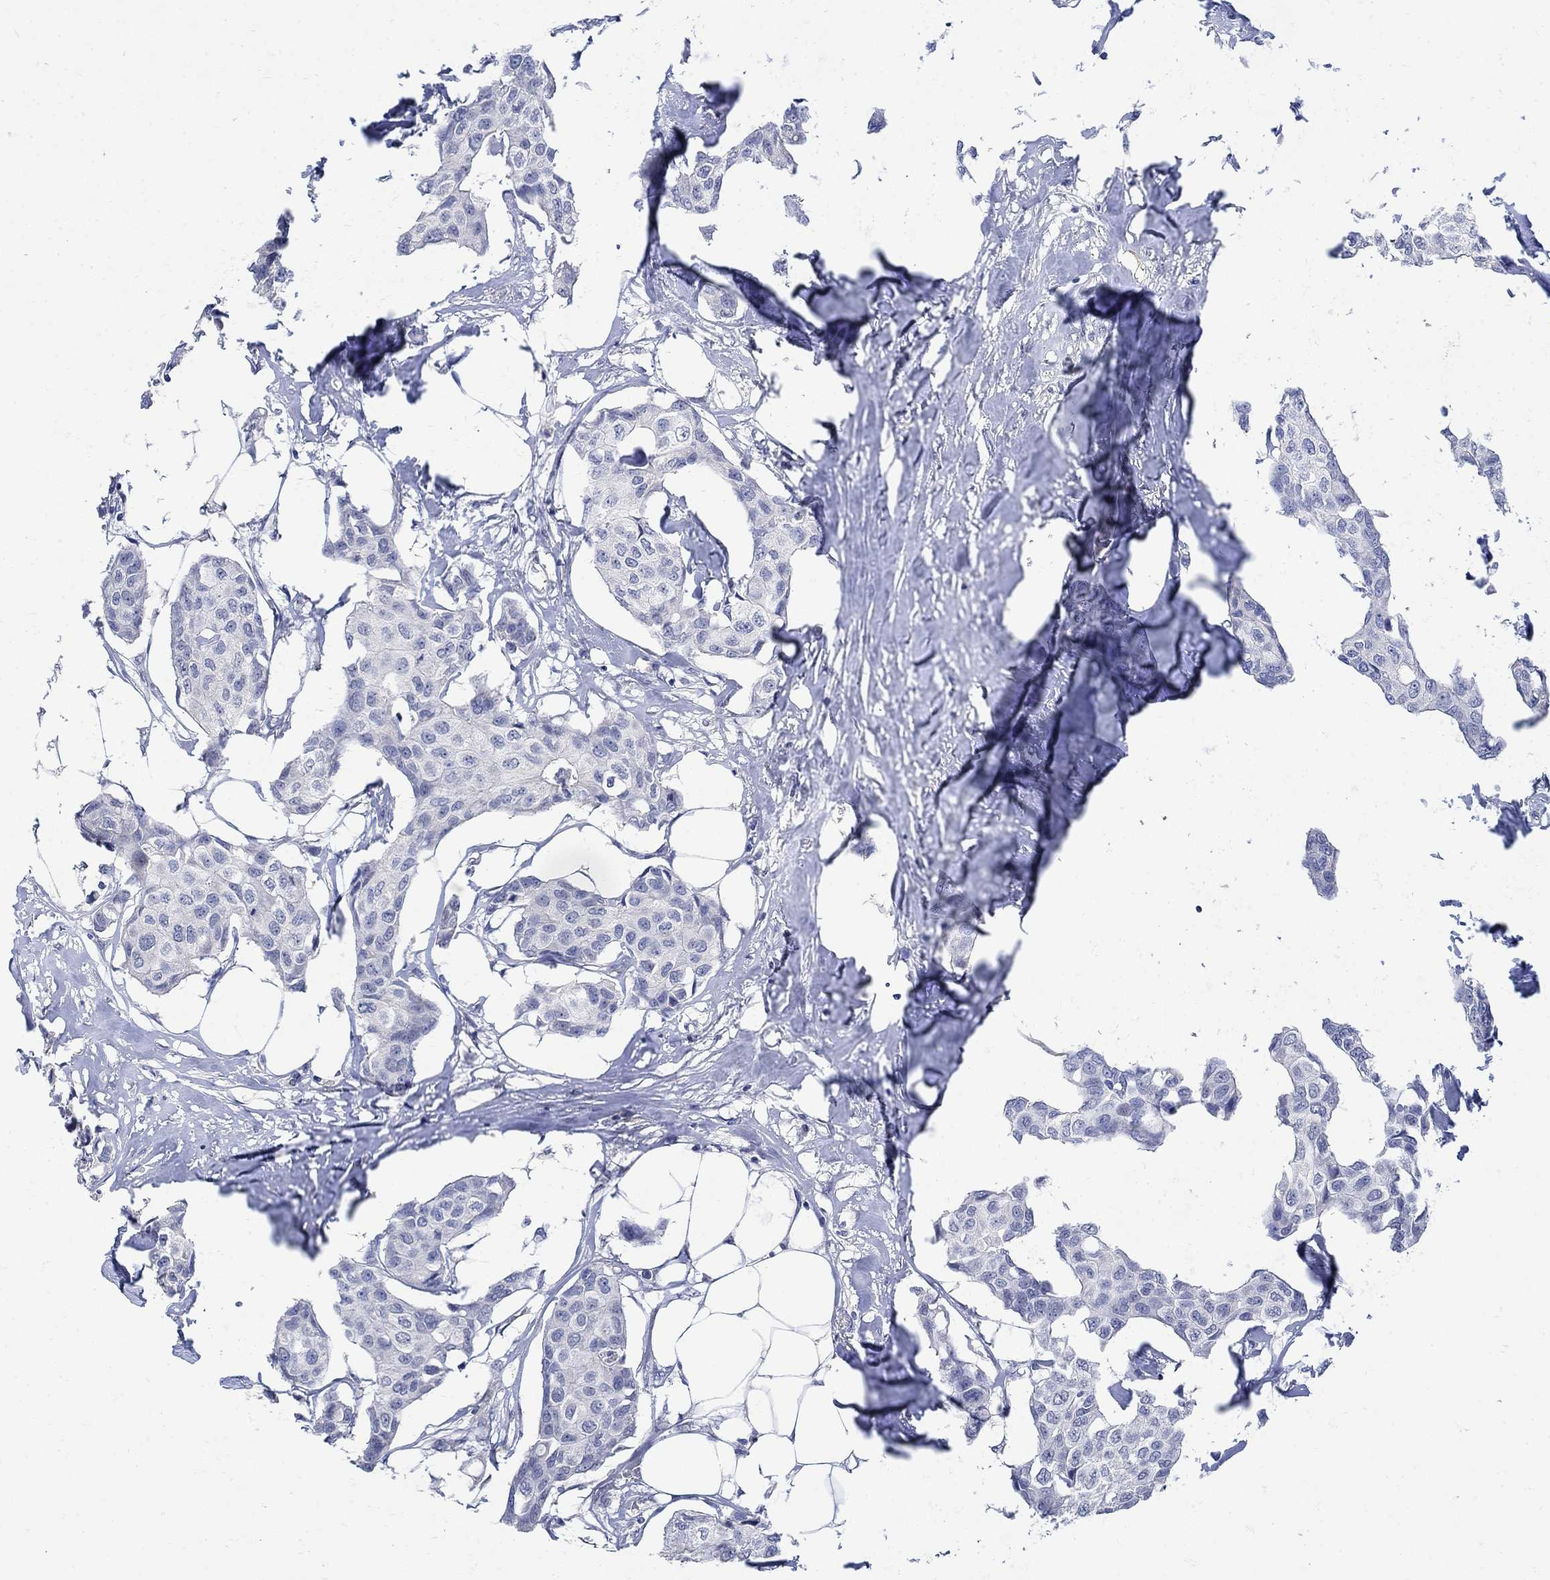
{"staining": {"intensity": "negative", "quantity": "none", "location": "none"}, "tissue": "breast cancer", "cell_type": "Tumor cells", "image_type": "cancer", "snomed": [{"axis": "morphology", "description": "Duct carcinoma"}, {"axis": "topography", "description": "Breast"}], "caption": "Protein analysis of breast cancer (invasive ductal carcinoma) demonstrates no significant staining in tumor cells.", "gene": "TGM2", "patient": {"sex": "female", "age": 80}}